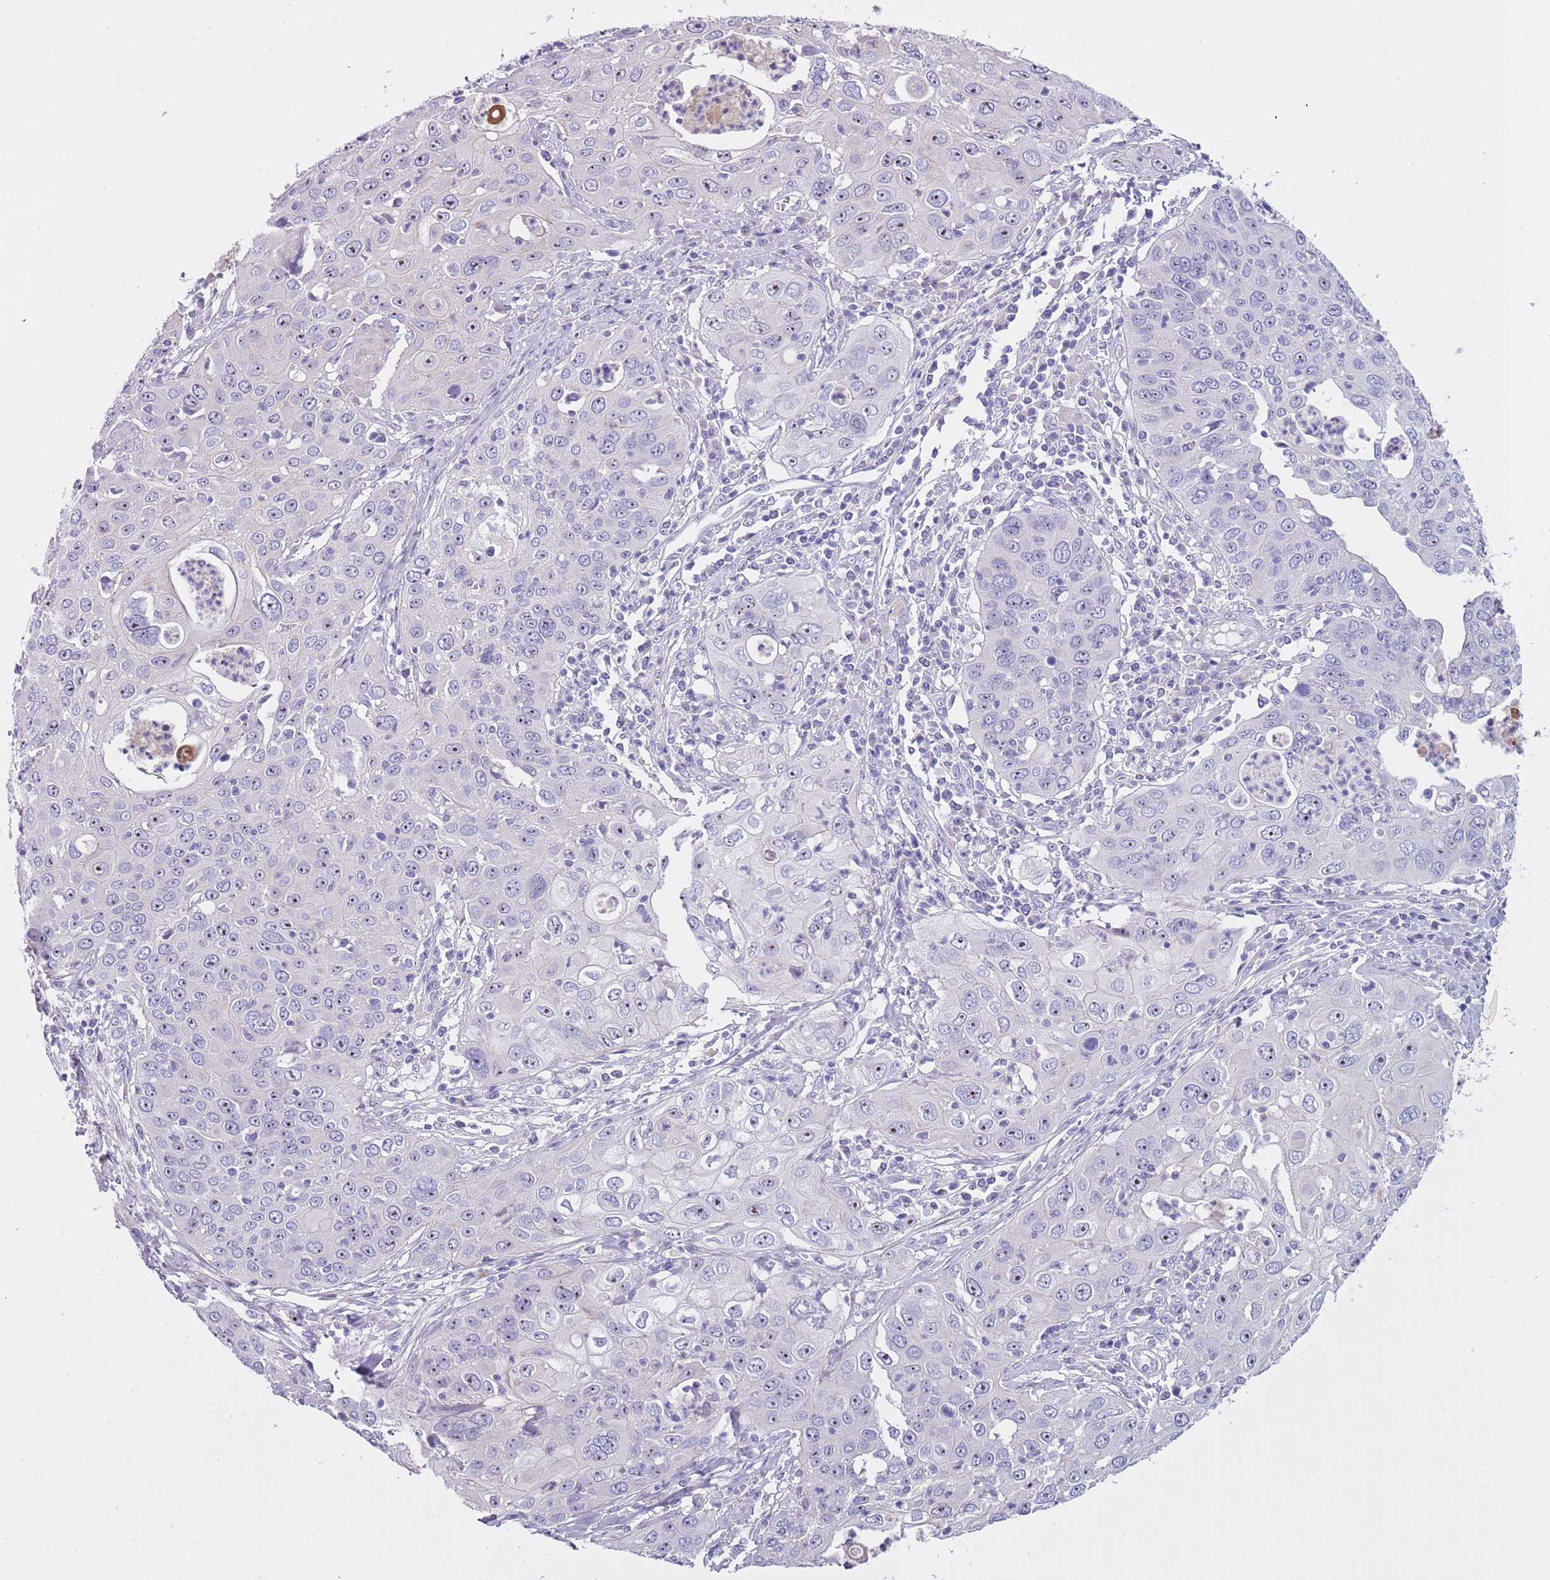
{"staining": {"intensity": "negative", "quantity": "none", "location": "none"}, "tissue": "cervical cancer", "cell_type": "Tumor cells", "image_type": "cancer", "snomed": [{"axis": "morphology", "description": "Squamous cell carcinoma, NOS"}, {"axis": "topography", "description": "Cervix"}], "caption": "DAB (3,3'-diaminobenzidine) immunohistochemical staining of cervical cancer shows no significant positivity in tumor cells. (Stains: DAB immunohistochemistry with hematoxylin counter stain, Microscopy: brightfield microscopy at high magnification).", "gene": "NBPF6", "patient": {"sex": "female", "age": 36}}